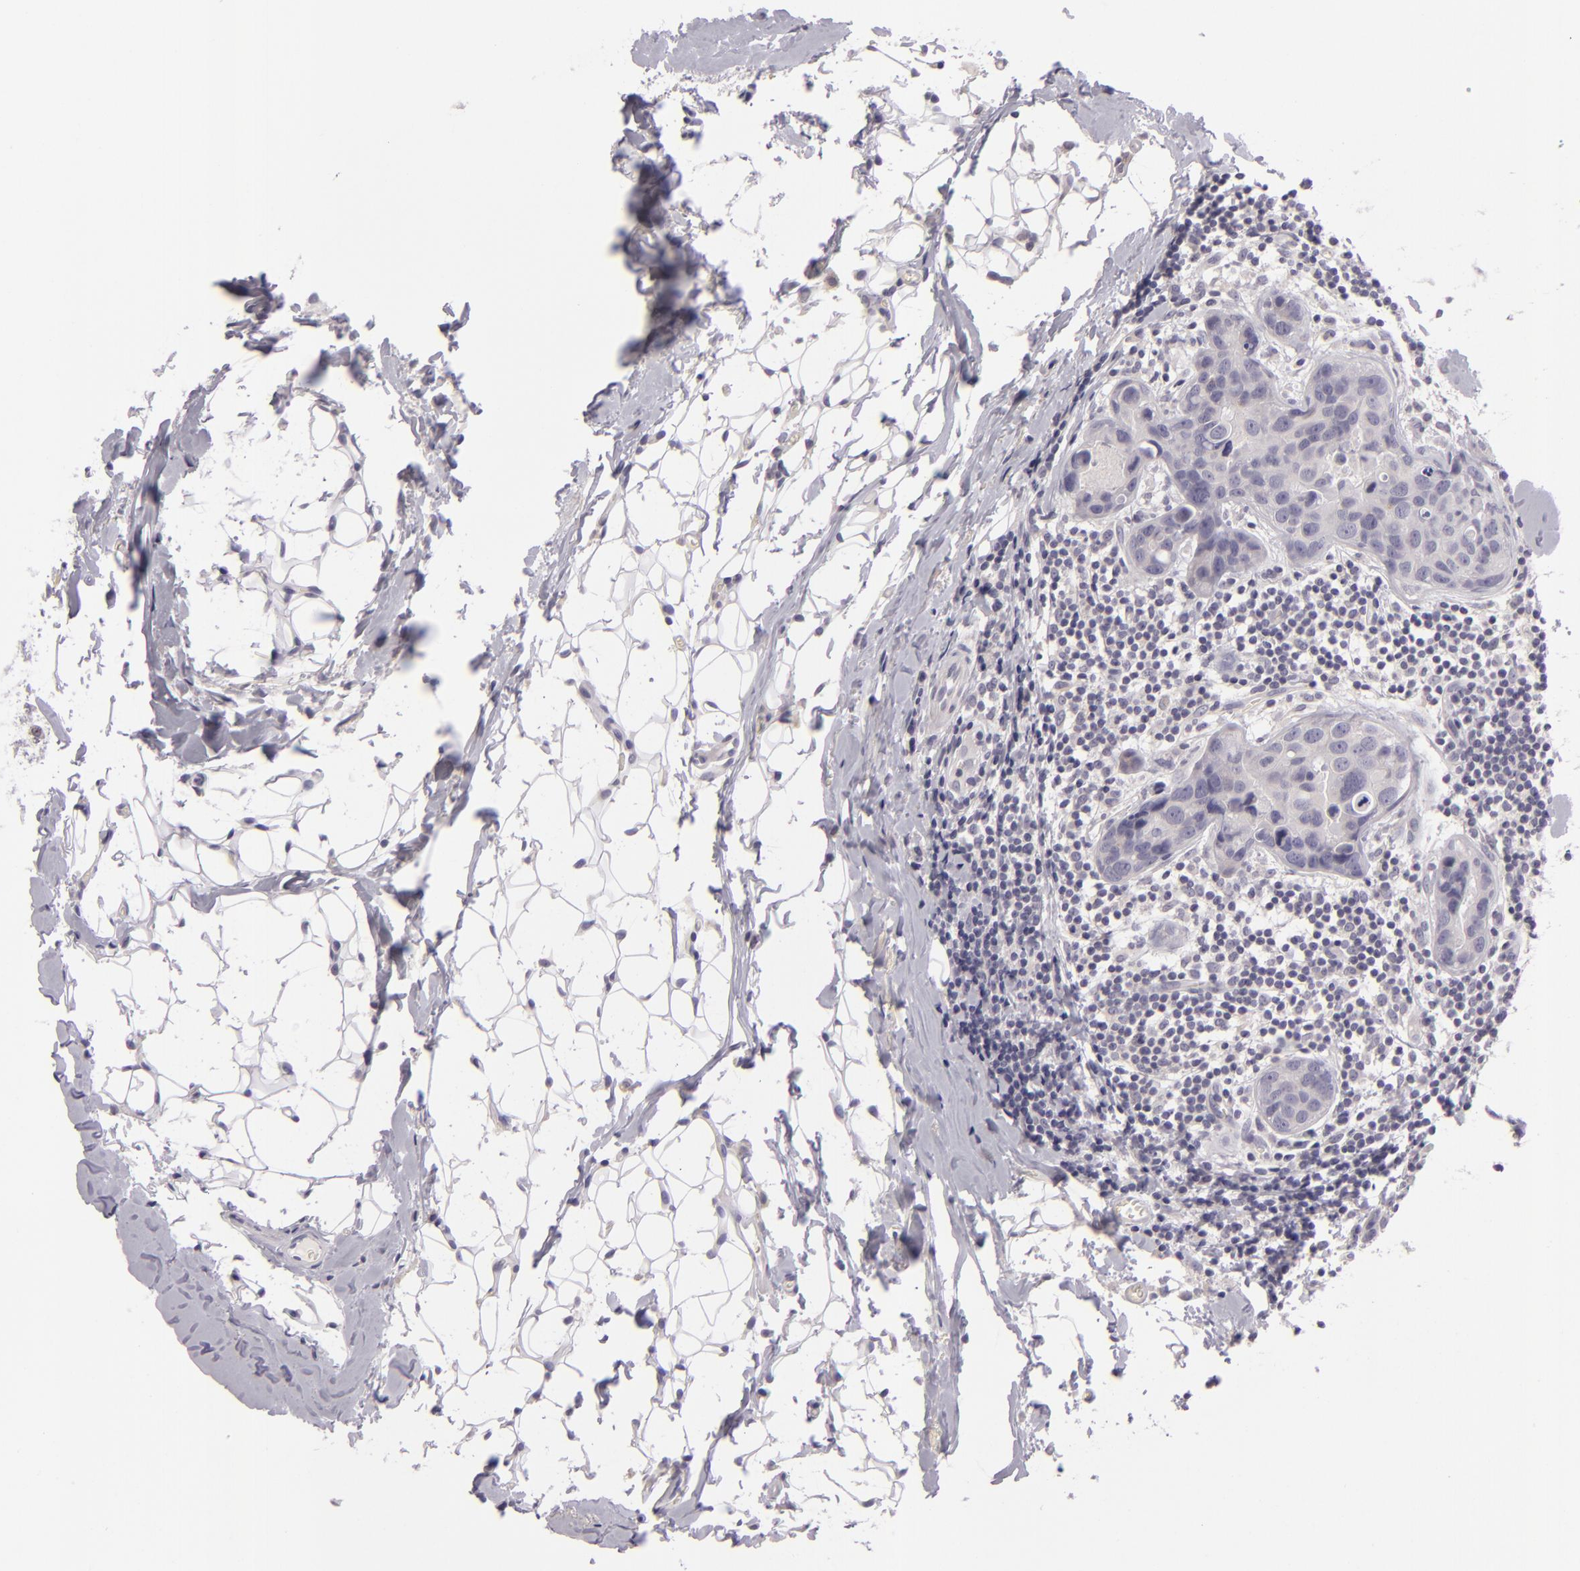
{"staining": {"intensity": "negative", "quantity": "none", "location": "none"}, "tissue": "breast cancer", "cell_type": "Tumor cells", "image_type": "cancer", "snomed": [{"axis": "morphology", "description": "Duct carcinoma"}, {"axis": "topography", "description": "Breast"}], "caption": "Immunohistochemistry micrograph of breast invasive ductal carcinoma stained for a protein (brown), which shows no positivity in tumor cells.", "gene": "EGFL6", "patient": {"sex": "female", "age": 24}}